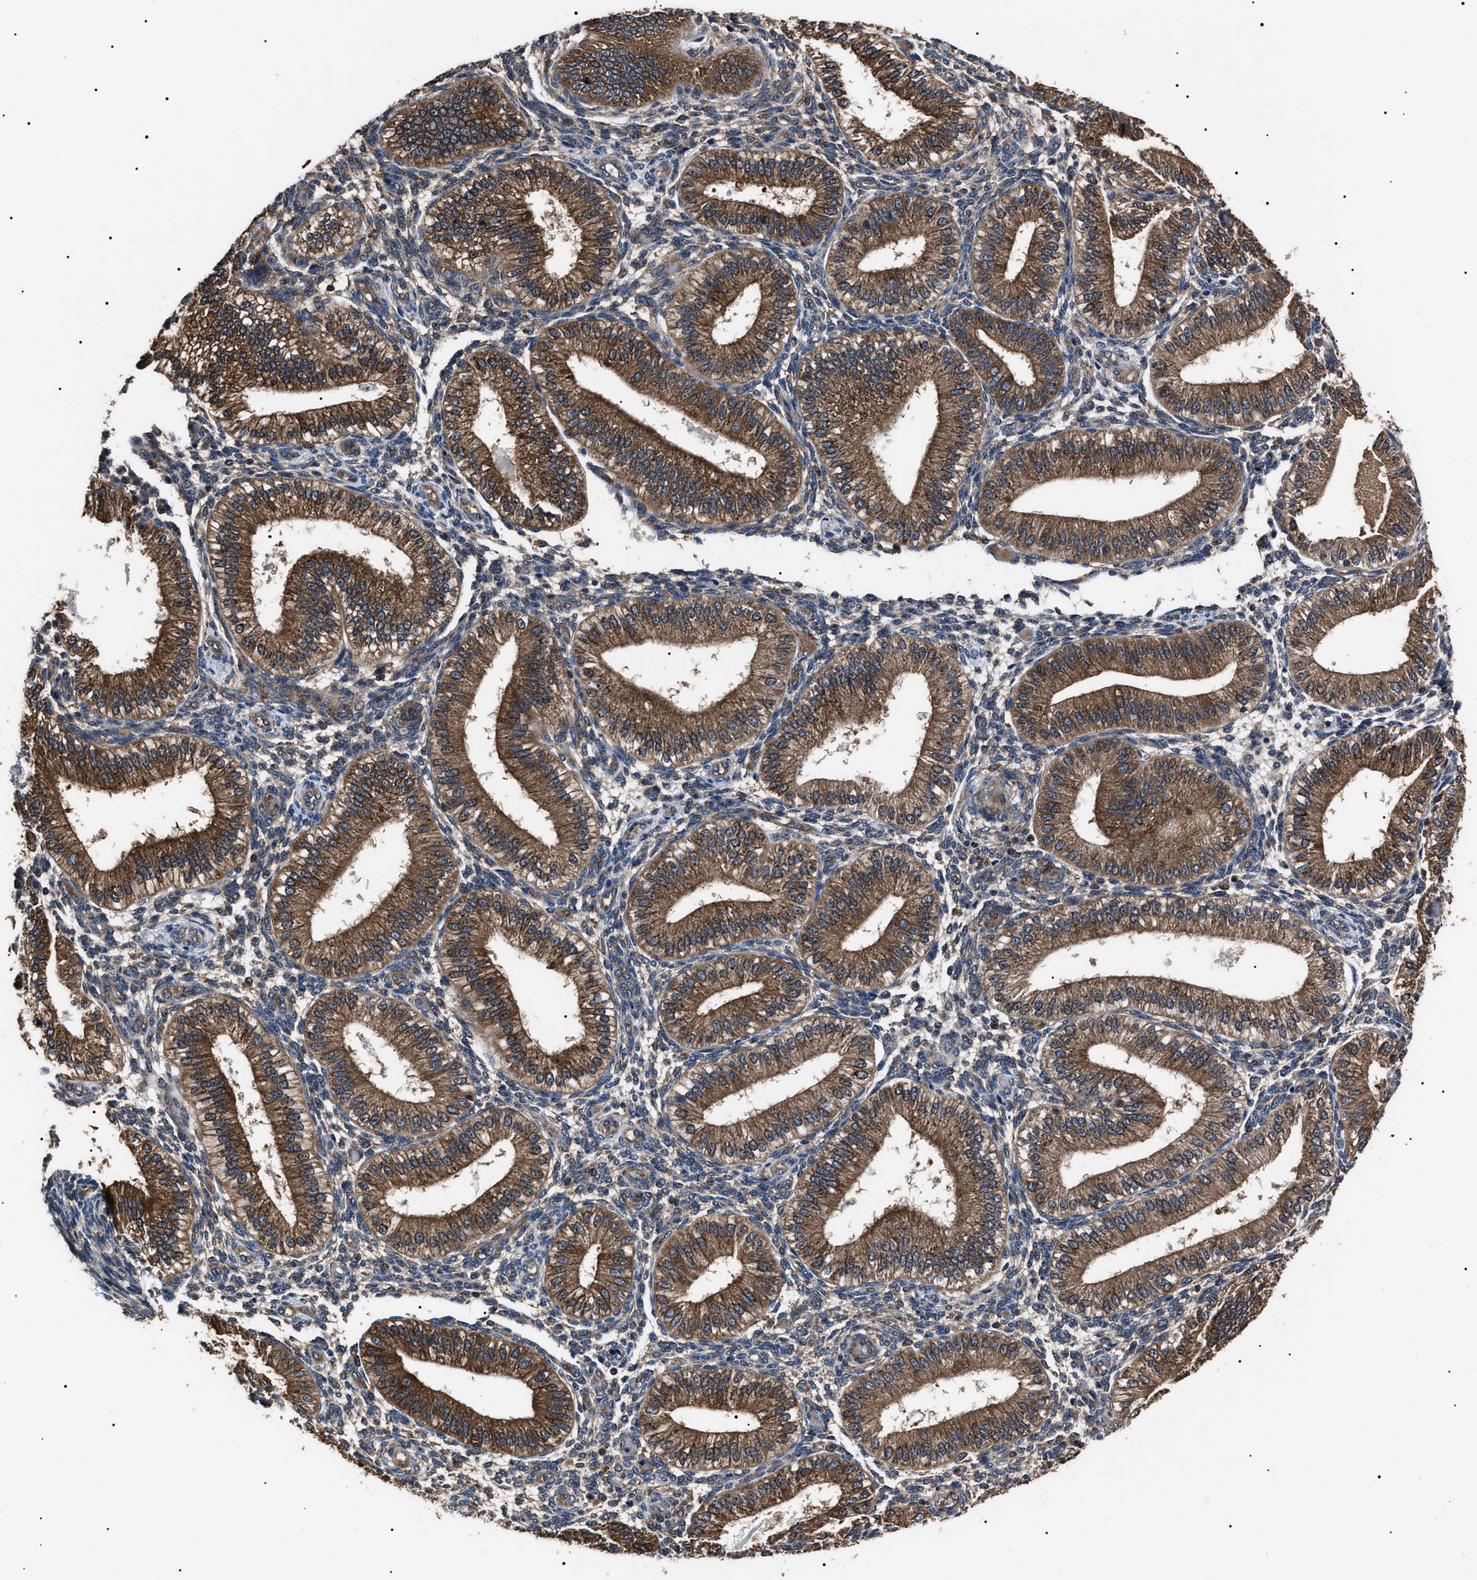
{"staining": {"intensity": "moderate", "quantity": "<25%", "location": "cytoplasmic/membranous"}, "tissue": "endometrium", "cell_type": "Cells in endometrial stroma", "image_type": "normal", "snomed": [{"axis": "morphology", "description": "Normal tissue, NOS"}, {"axis": "topography", "description": "Endometrium"}], "caption": "Immunohistochemistry (IHC) of unremarkable endometrium demonstrates low levels of moderate cytoplasmic/membranous positivity in approximately <25% of cells in endometrial stroma. The staining was performed using DAB (3,3'-diaminobenzidine), with brown indicating positive protein expression. Nuclei are stained blue with hematoxylin.", "gene": "CCT8", "patient": {"sex": "female", "age": 39}}